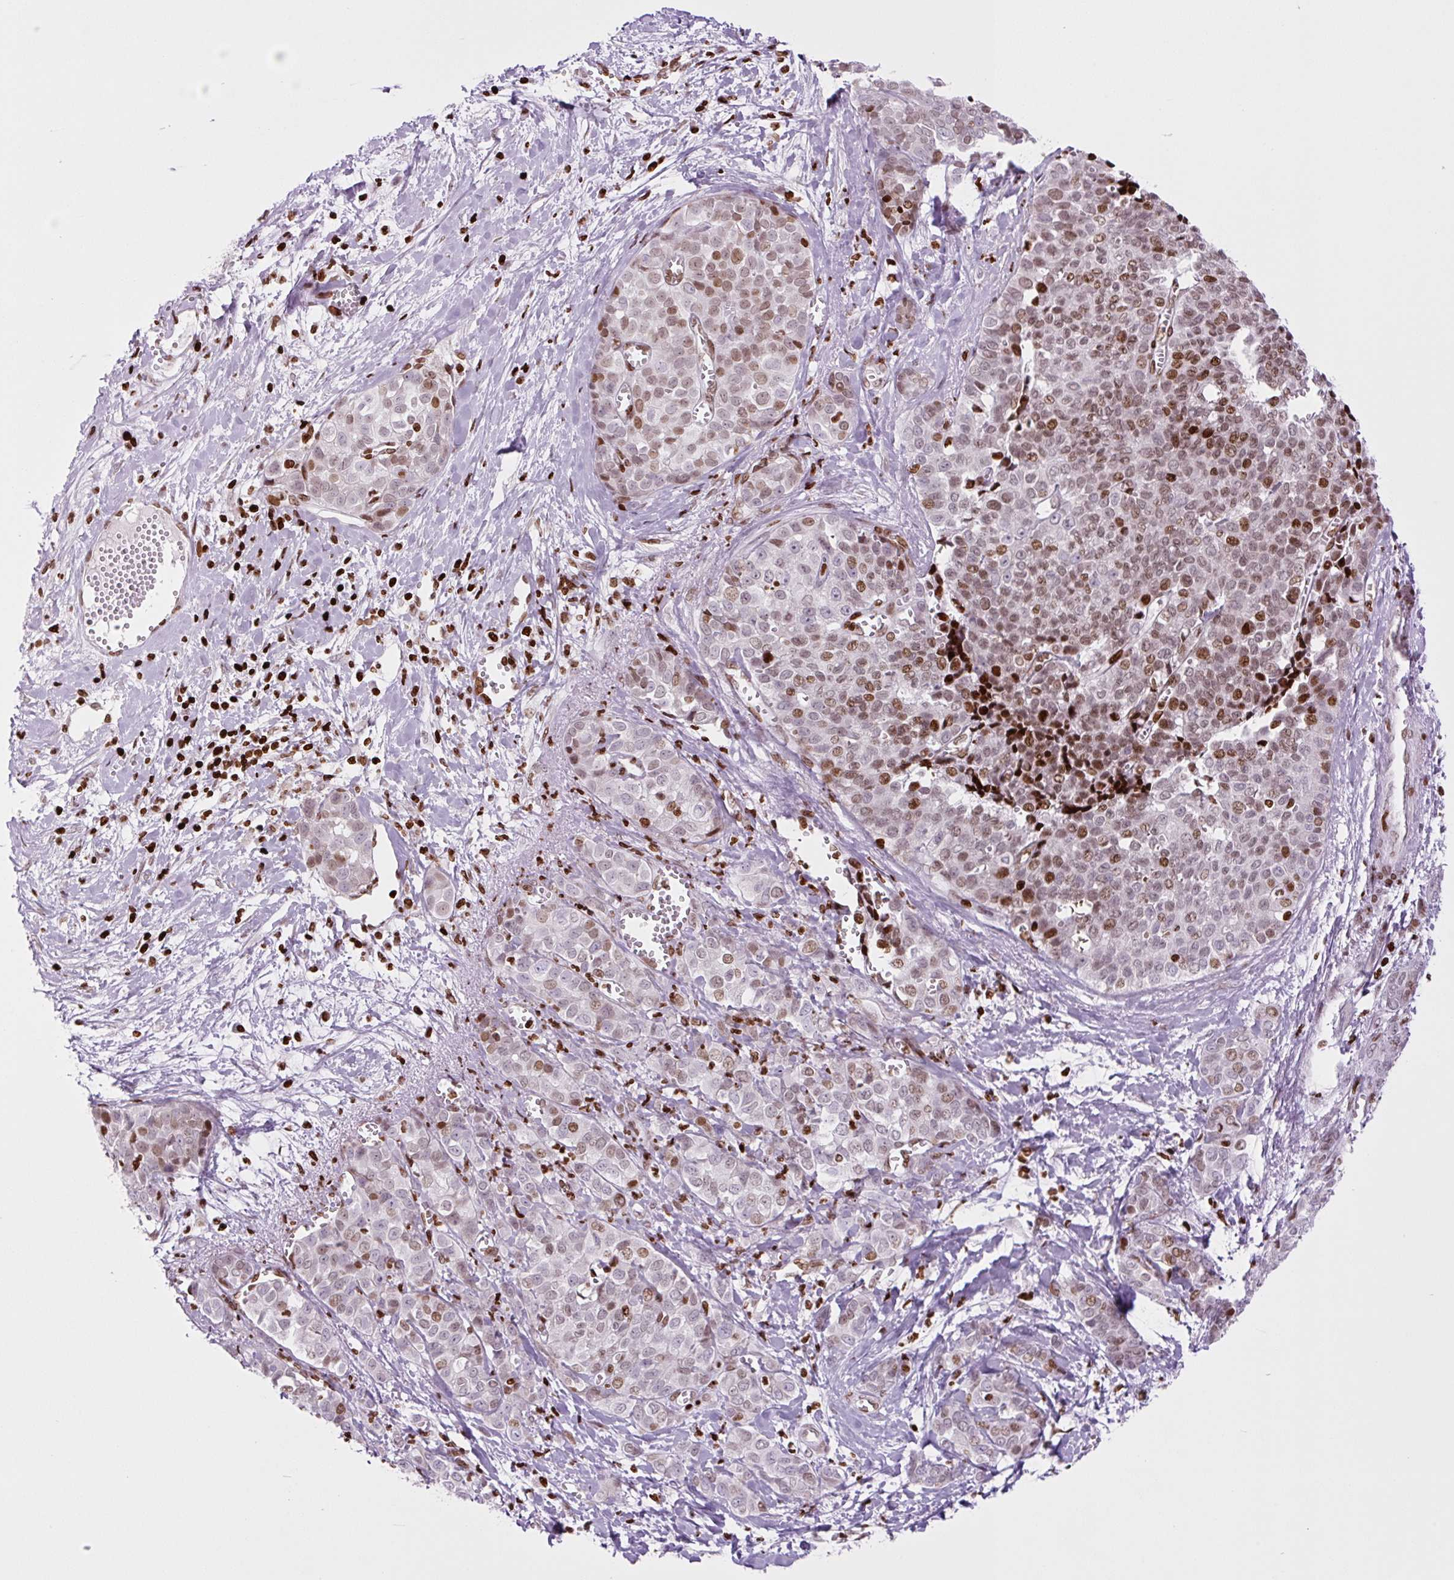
{"staining": {"intensity": "moderate", "quantity": "25%-75%", "location": "nuclear"}, "tissue": "liver cancer", "cell_type": "Tumor cells", "image_type": "cancer", "snomed": [{"axis": "morphology", "description": "Cholangiocarcinoma"}, {"axis": "topography", "description": "Liver"}], "caption": "An immunohistochemistry photomicrograph of tumor tissue is shown. Protein staining in brown shows moderate nuclear positivity in liver cancer (cholangiocarcinoma) within tumor cells.", "gene": "H1-3", "patient": {"sex": "female", "age": 77}}